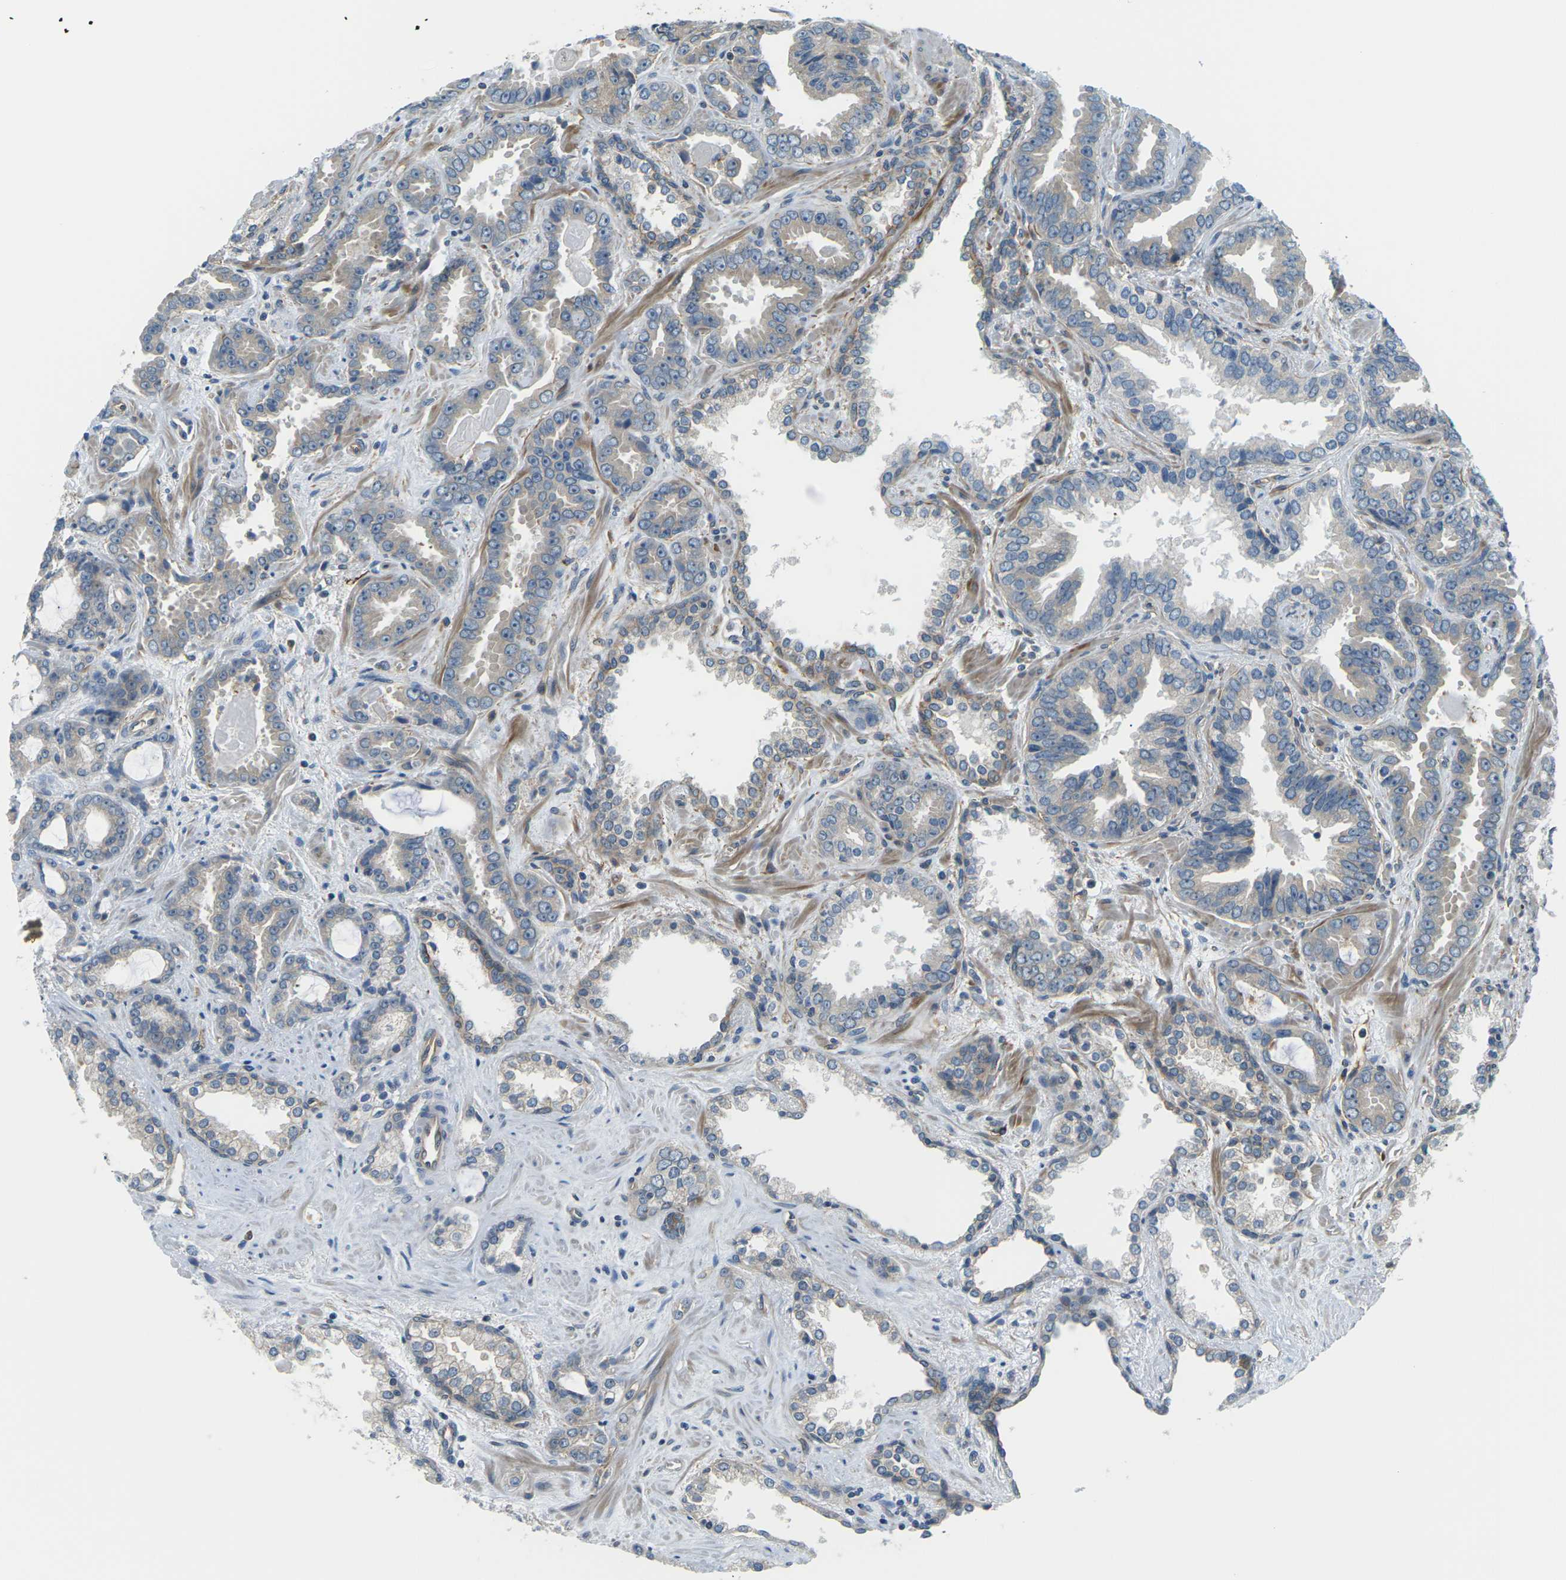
{"staining": {"intensity": "weak", "quantity": "<25%", "location": "cytoplasmic/membranous"}, "tissue": "prostate cancer", "cell_type": "Tumor cells", "image_type": "cancer", "snomed": [{"axis": "morphology", "description": "Adenocarcinoma, Low grade"}, {"axis": "topography", "description": "Prostate"}], "caption": "Tumor cells show no significant protein staining in adenocarcinoma (low-grade) (prostate).", "gene": "SLC13A3", "patient": {"sex": "male", "age": 60}}